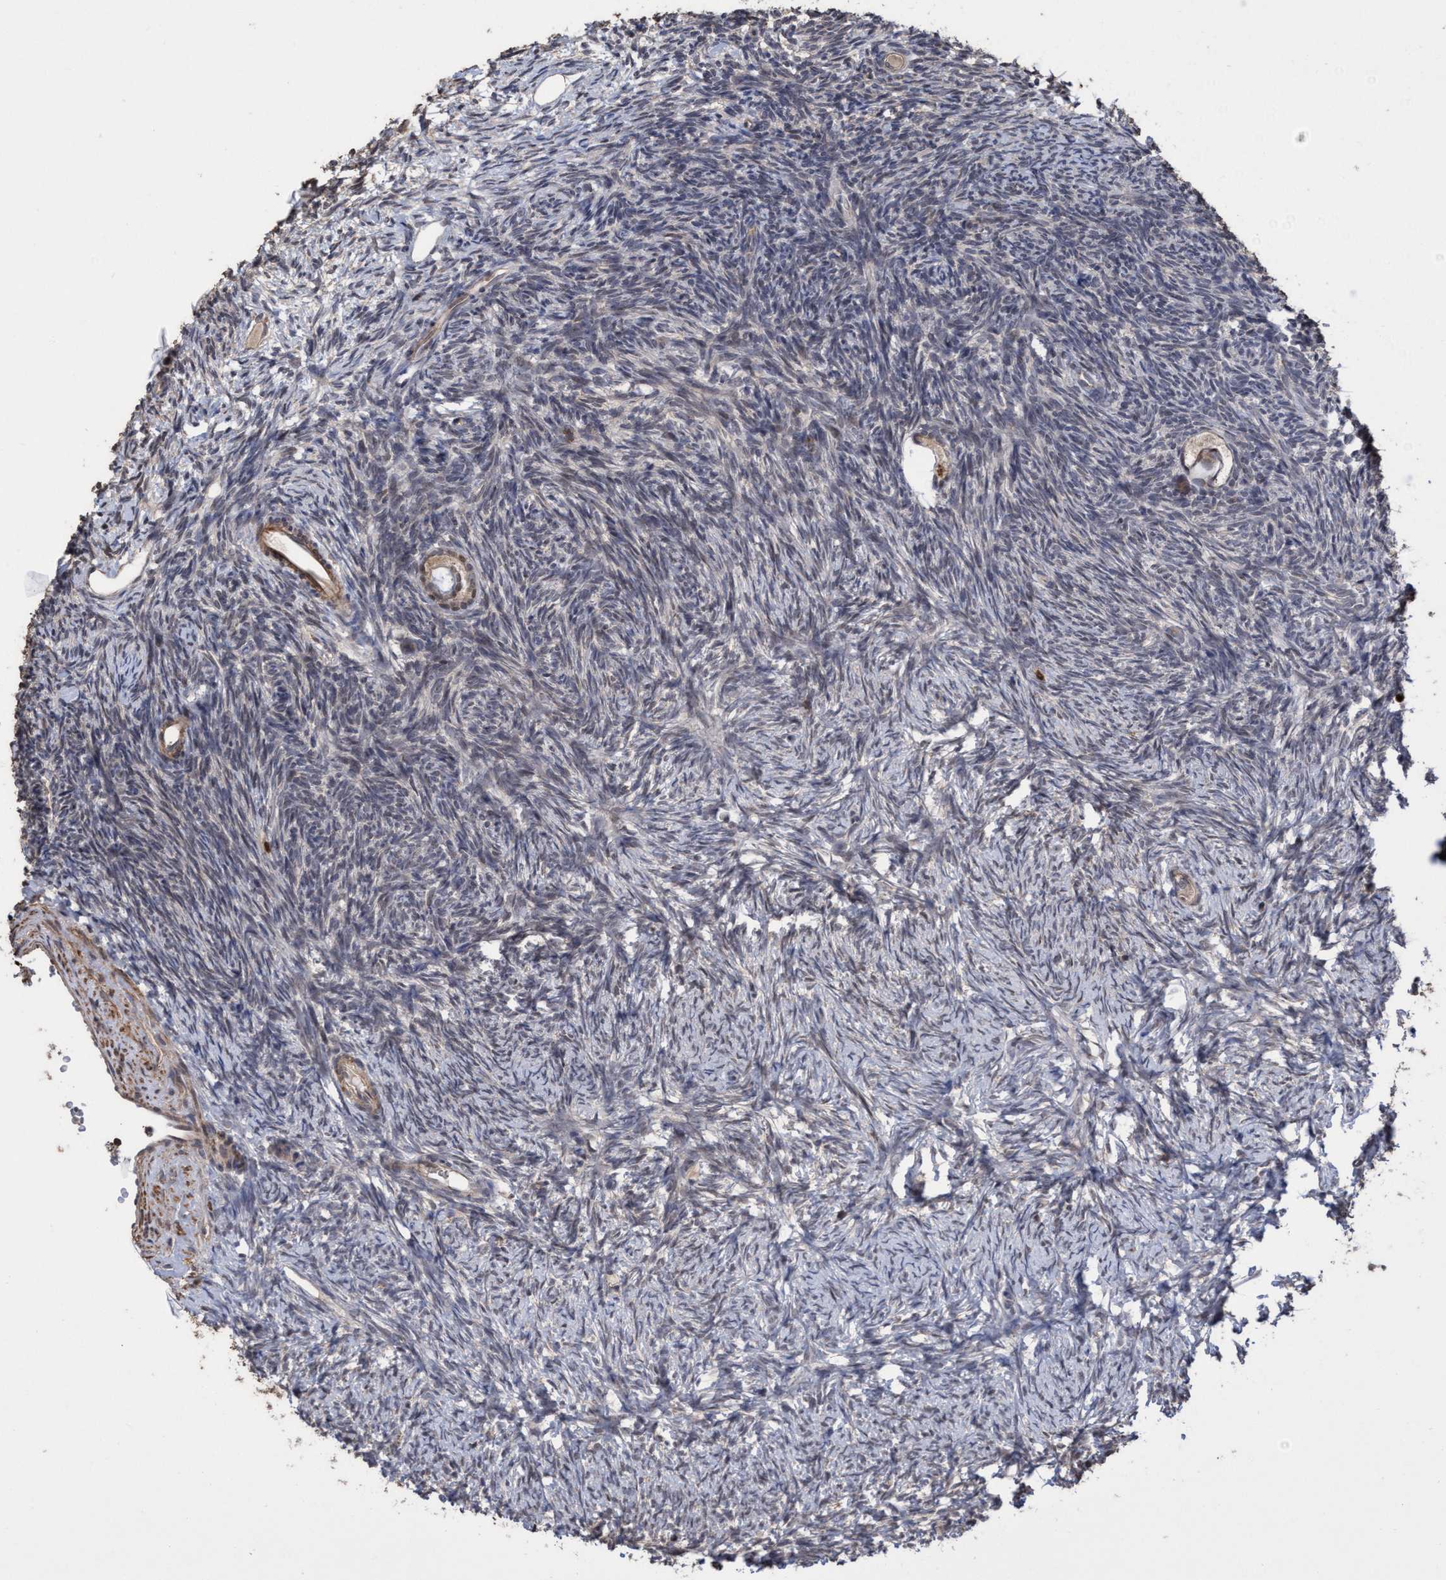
{"staining": {"intensity": "strong", "quantity": ">75%", "location": "cytoplasmic/membranous,nuclear"}, "tissue": "ovary", "cell_type": "Follicle cells", "image_type": "normal", "snomed": [{"axis": "morphology", "description": "Normal tissue, NOS"}, {"axis": "topography", "description": "Ovary"}], "caption": "Protein staining demonstrates strong cytoplasmic/membranous,nuclear staining in approximately >75% of follicle cells in normal ovary.", "gene": "SLBP", "patient": {"sex": "female", "age": 34}}